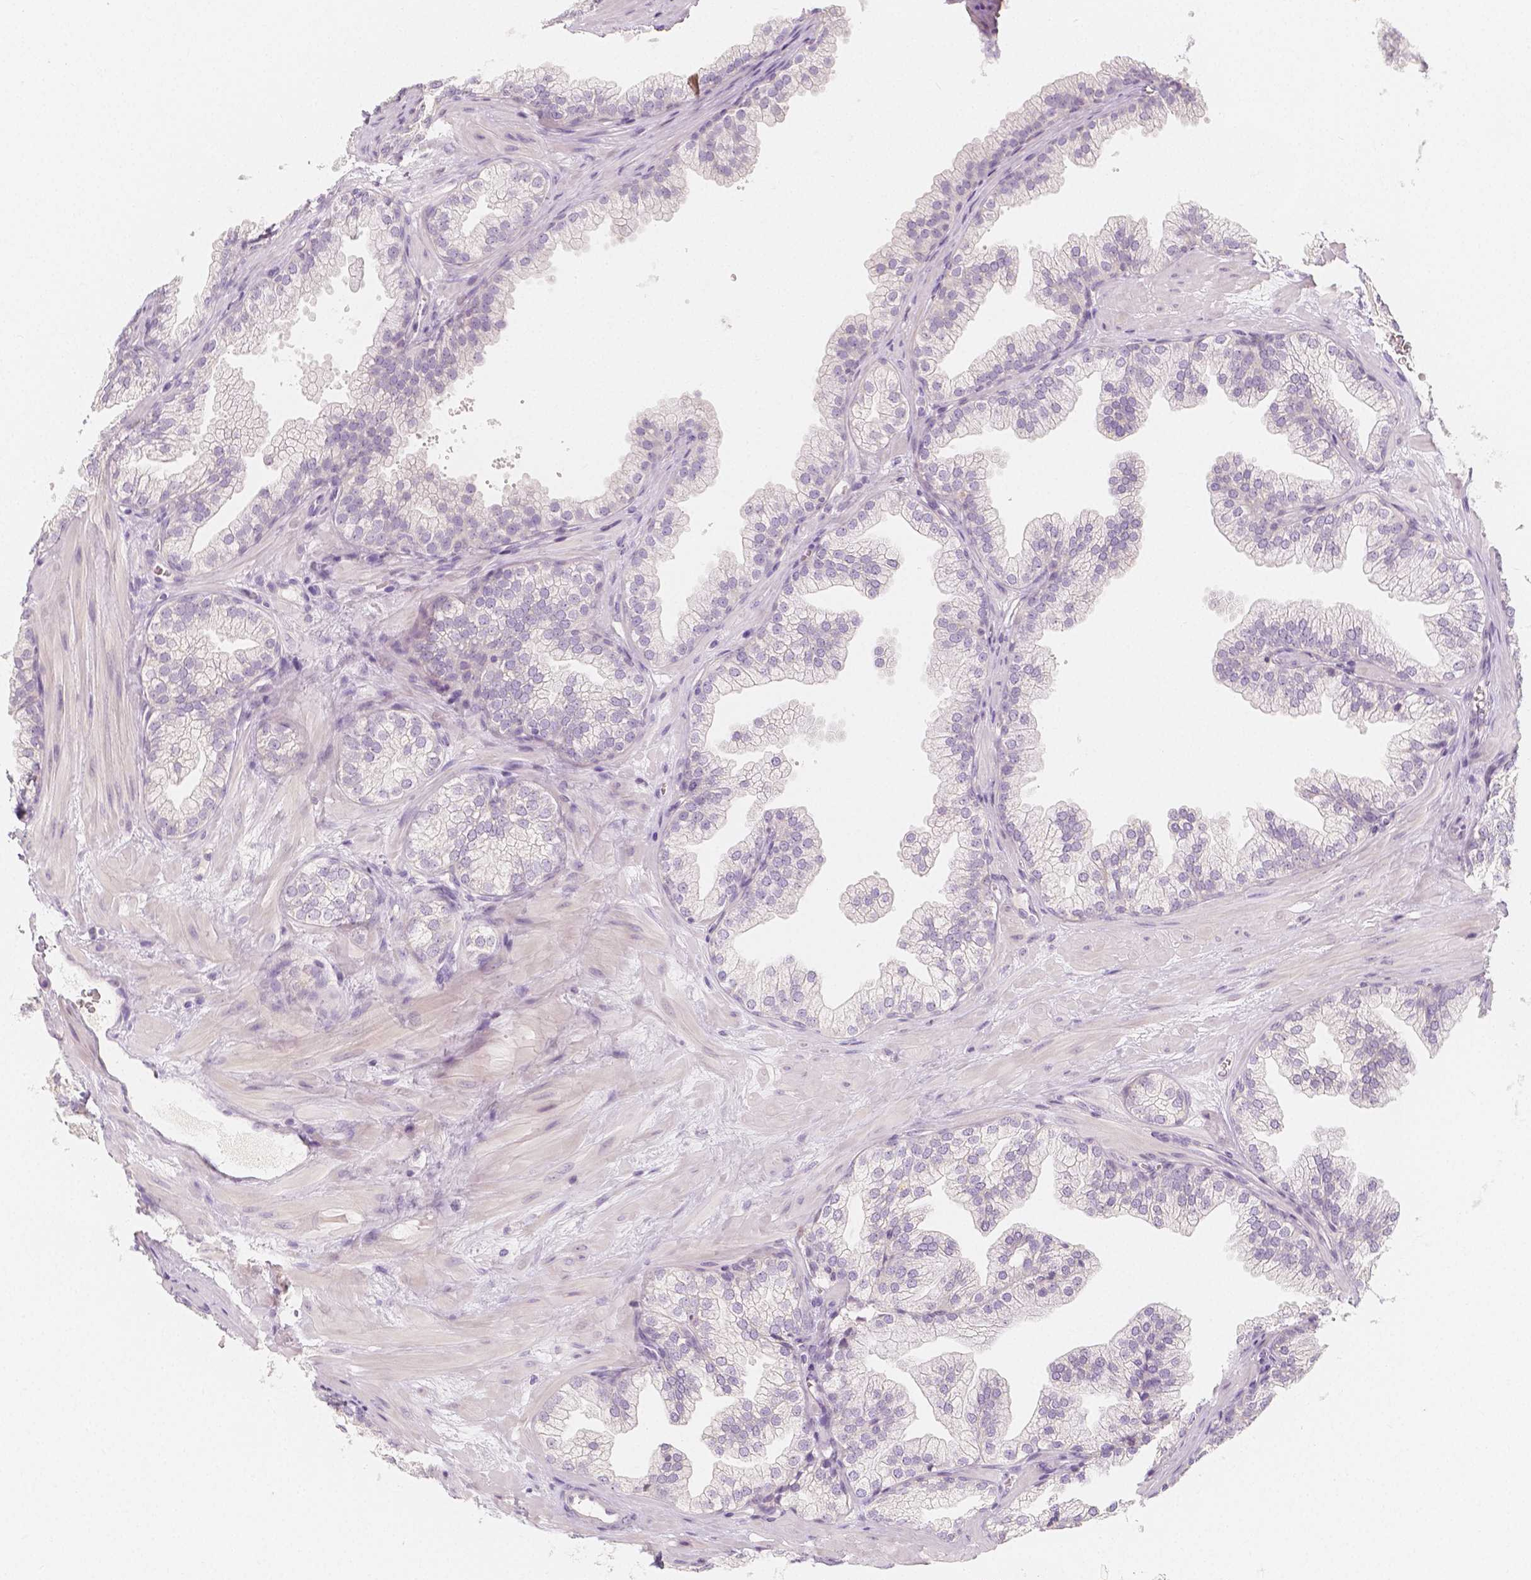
{"staining": {"intensity": "negative", "quantity": "none", "location": "none"}, "tissue": "prostate", "cell_type": "Glandular cells", "image_type": "normal", "snomed": [{"axis": "morphology", "description": "Normal tissue, NOS"}, {"axis": "topography", "description": "Prostate"}], "caption": "Immunohistochemistry (IHC) of unremarkable human prostate shows no positivity in glandular cells.", "gene": "BATF", "patient": {"sex": "male", "age": 37}}